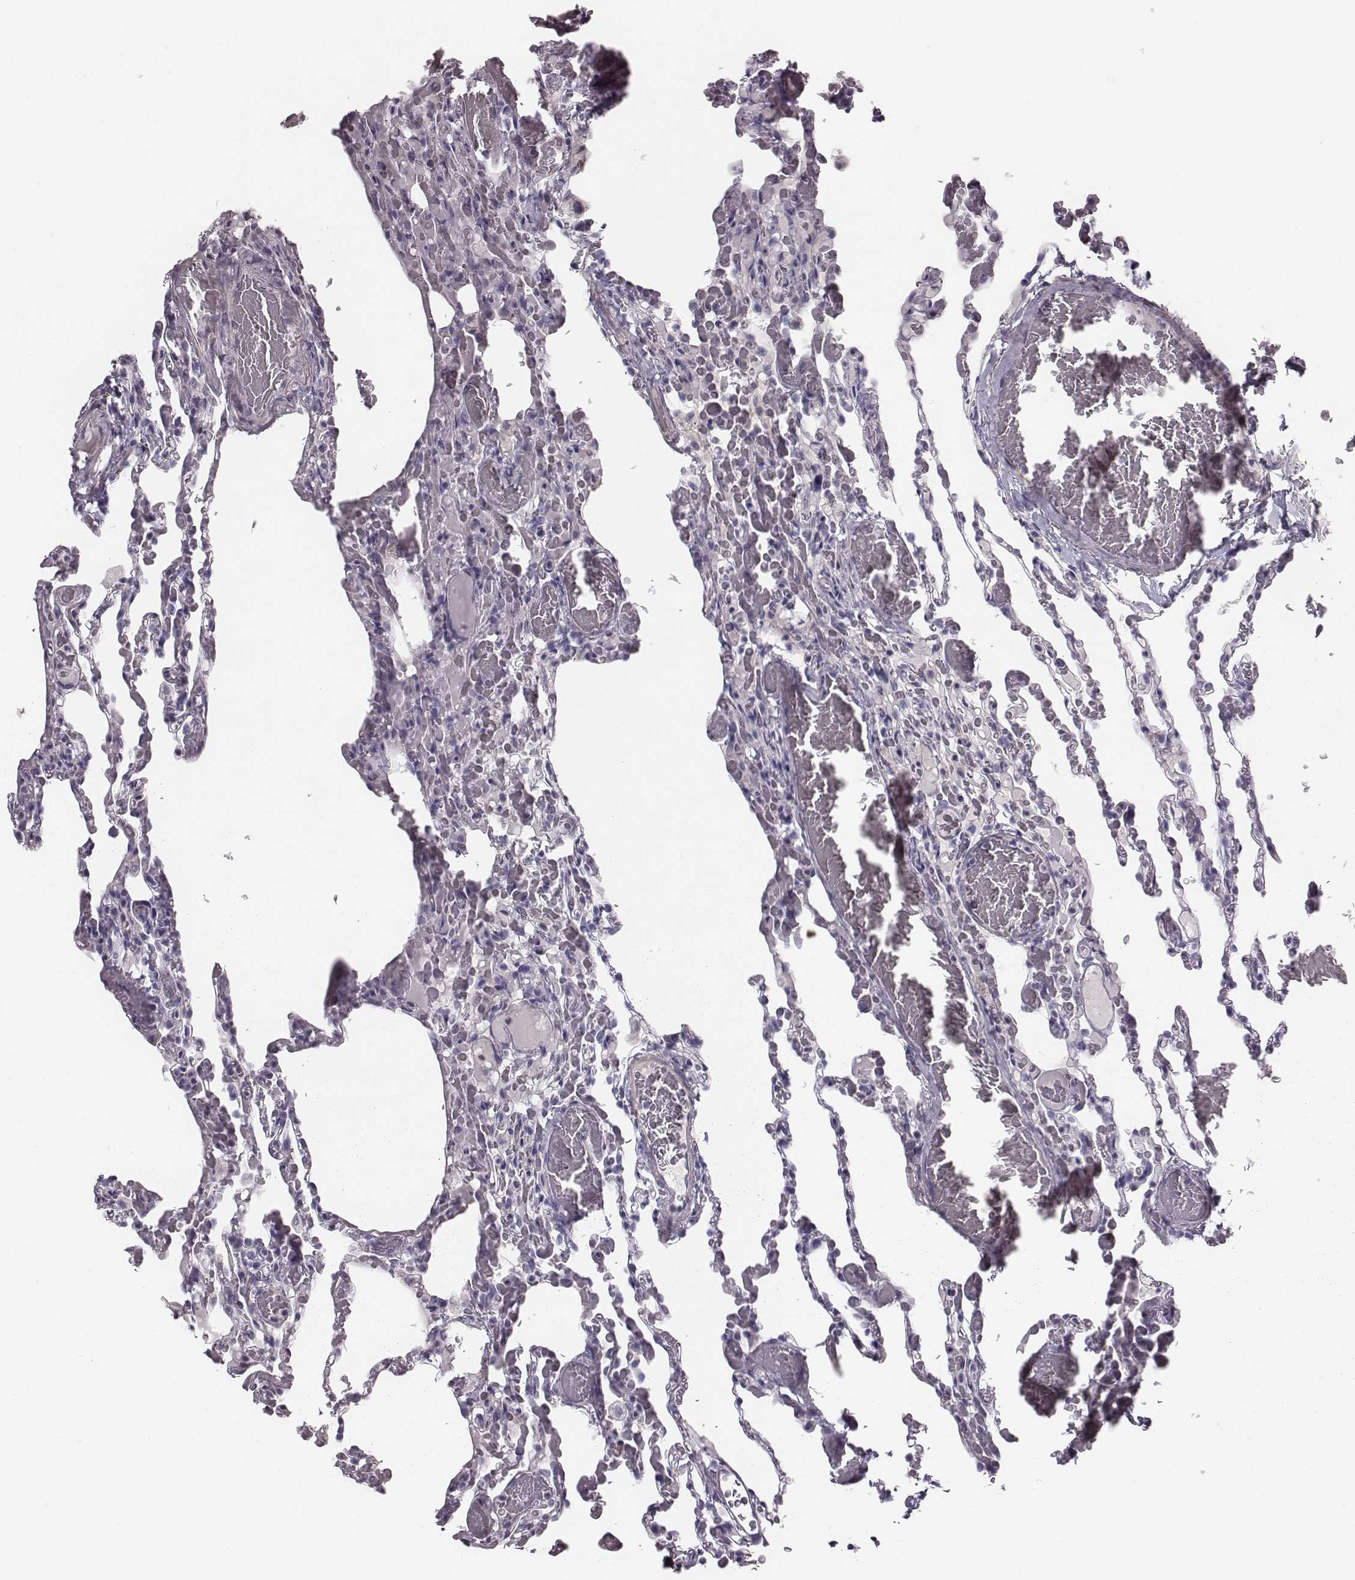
{"staining": {"intensity": "negative", "quantity": "none", "location": "none"}, "tissue": "lung", "cell_type": "Alveolar cells", "image_type": "normal", "snomed": [{"axis": "morphology", "description": "Normal tissue, NOS"}, {"axis": "topography", "description": "Lung"}], "caption": "This is an immunohistochemistry image of normal lung. There is no positivity in alveolar cells.", "gene": "CRISP1", "patient": {"sex": "female", "age": 43}}